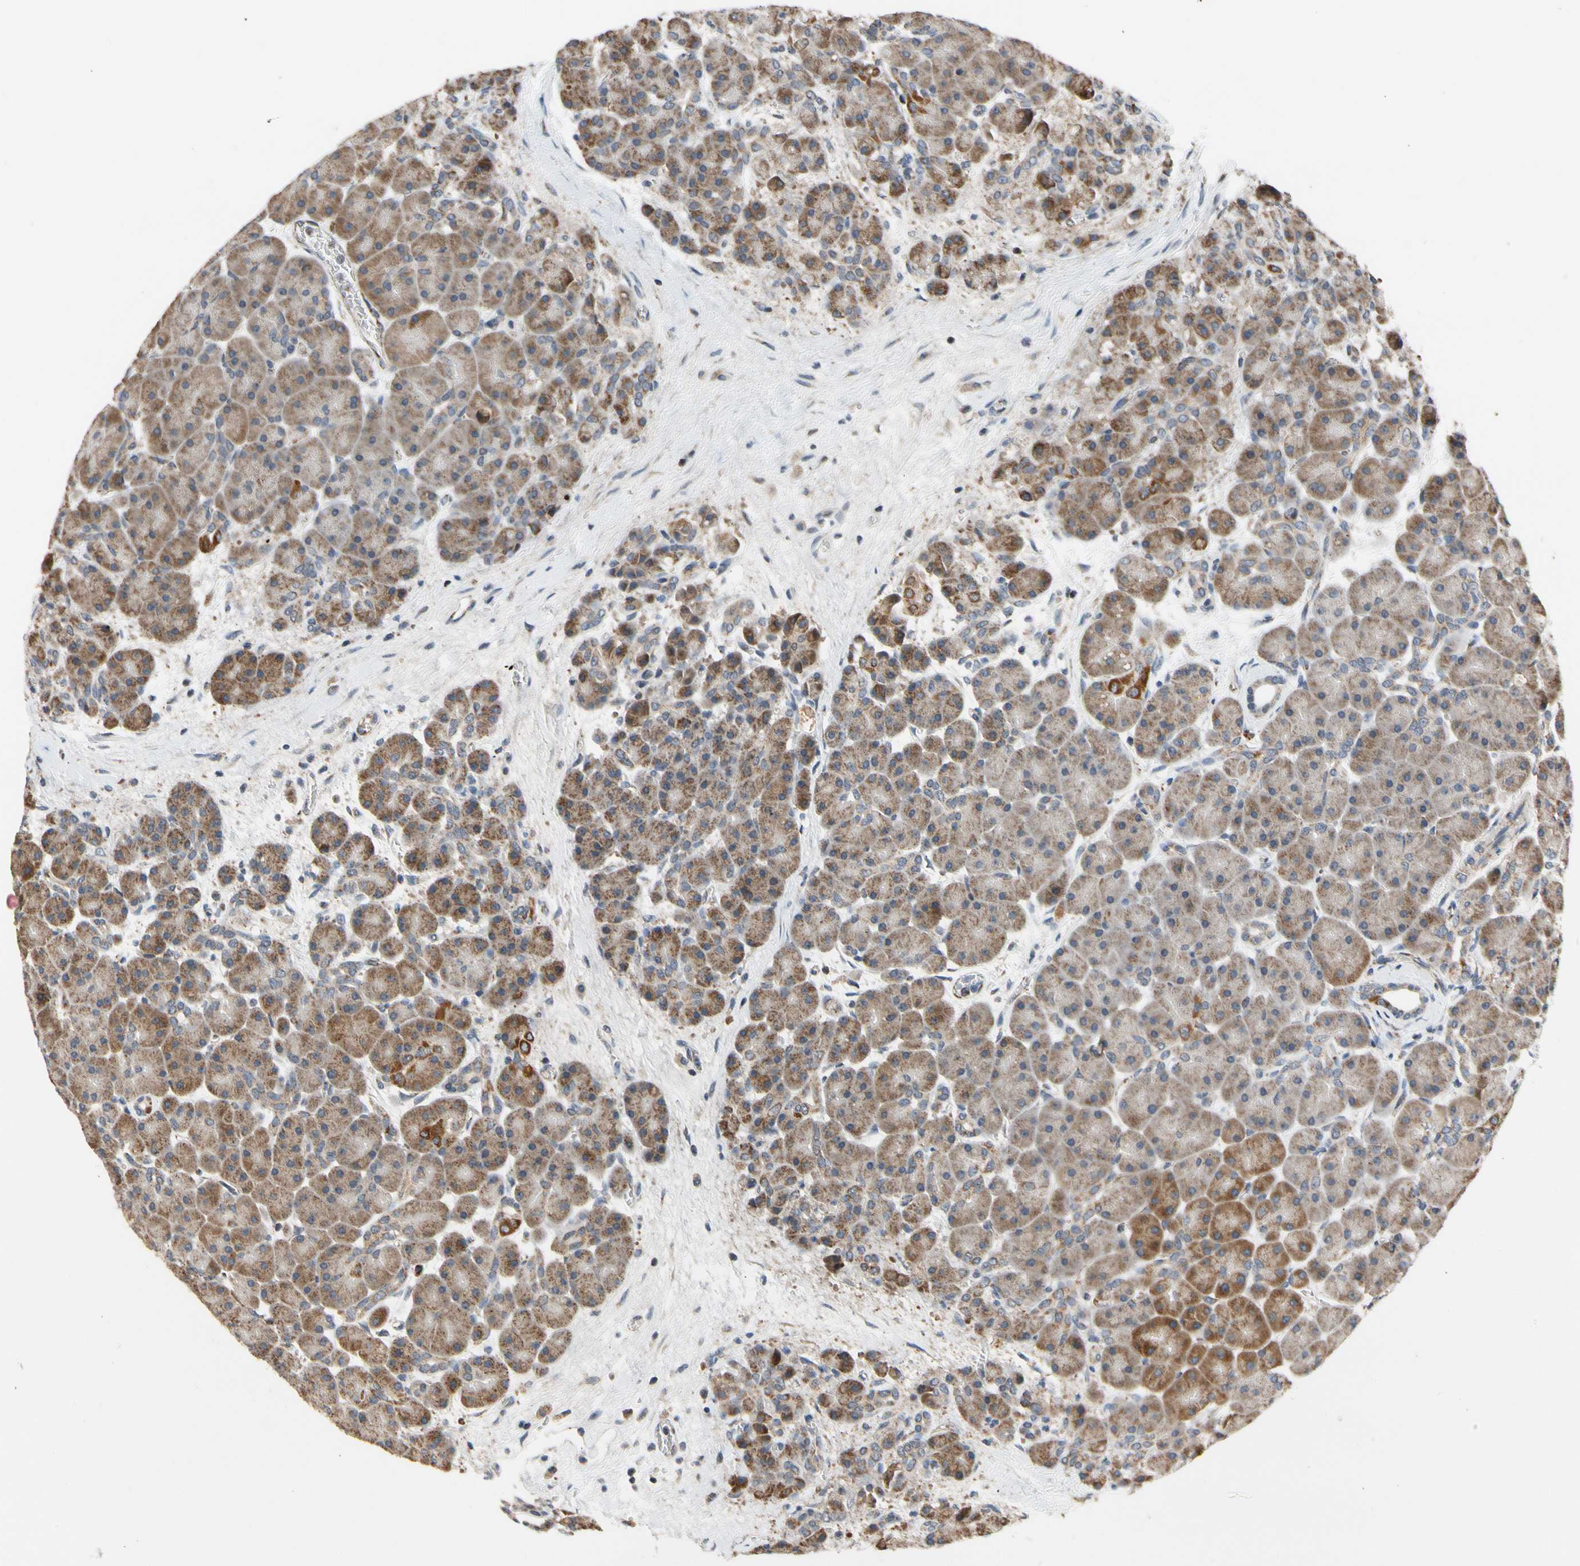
{"staining": {"intensity": "moderate", "quantity": ">75%", "location": "cytoplasmic/membranous"}, "tissue": "pancreas", "cell_type": "Exocrine glandular cells", "image_type": "normal", "snomed": [{"axis": "morphology", "description": "Normal tissue, NOS"}, {"axis": "topography", "description": "Pancreas"}], "caption": "The histopathology image displays immunohistochemical staining of normal pancreas. There is moderate cytoplasmic/membranous expression is seen in about >75% of exocrine glandular cells.", "gene": "KHDC4", "patient": {"sex": "male", "age": 66}}